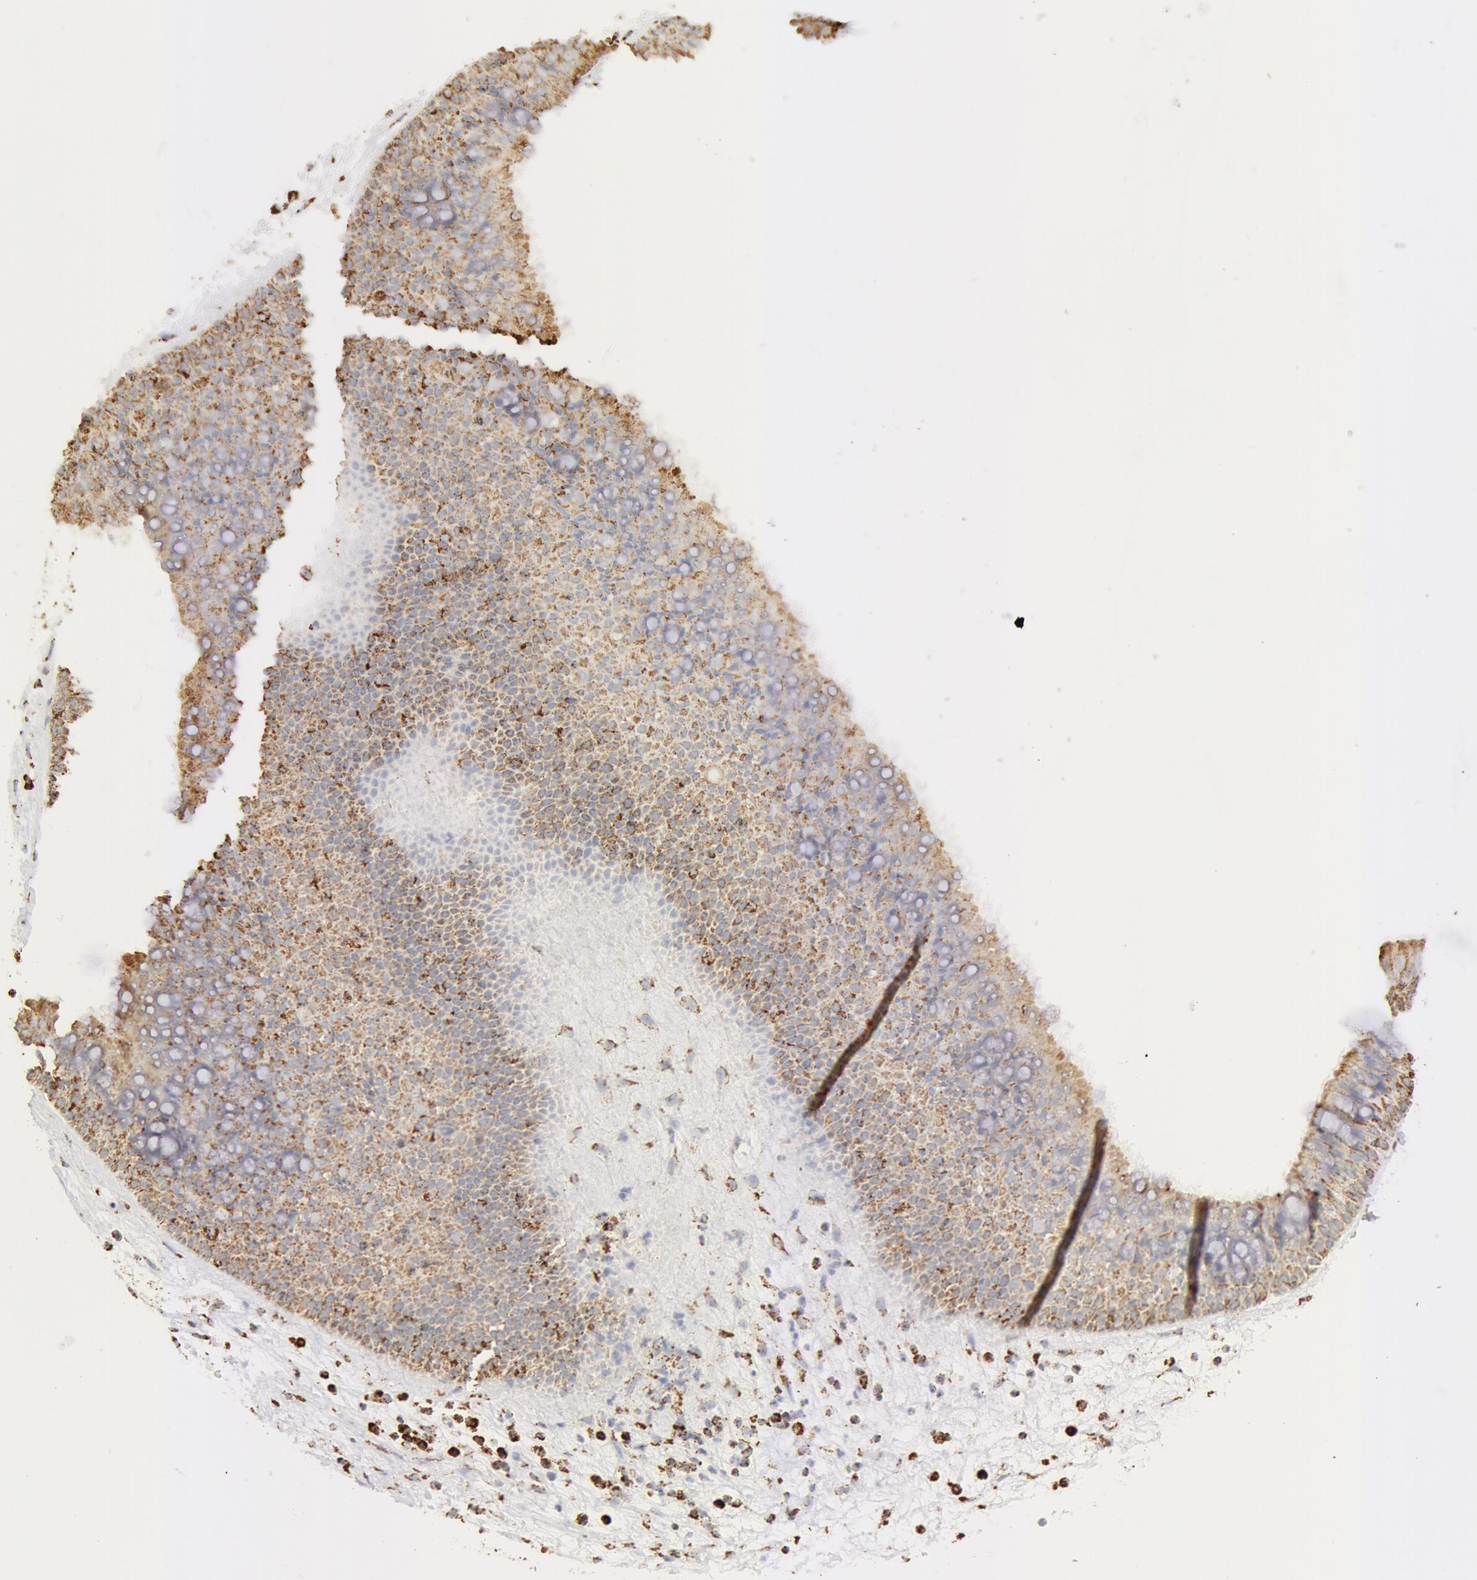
{"staining": {"intensity": "moderate", "quantity": ">75%", "location": "cytoplasmic/membranous"}, "tissue": "nasopharynx", "cell_type": "Respiratory epithelial cells", "image_type": "normal", "snomed": [{"axis": "morphology", "description": "Normal tissue, NOS"}, {"axis": "topography", "description": "Nasopharynx"}], "caption": "An immunohistochemistry (IHC) photomicrograph of unremarkable tissue is shown. Protein staining in brown labels moderate cytoplasmic/membranous positivity in nasopharynx within respiratory epithelial cells. The staining was performed using DAB, with brown indicating positive protein expression. Nuclei are stained blue with hematoxylin.", "gene": "ATP5F1B", "patient": {"sex": "male", "age": 63}}